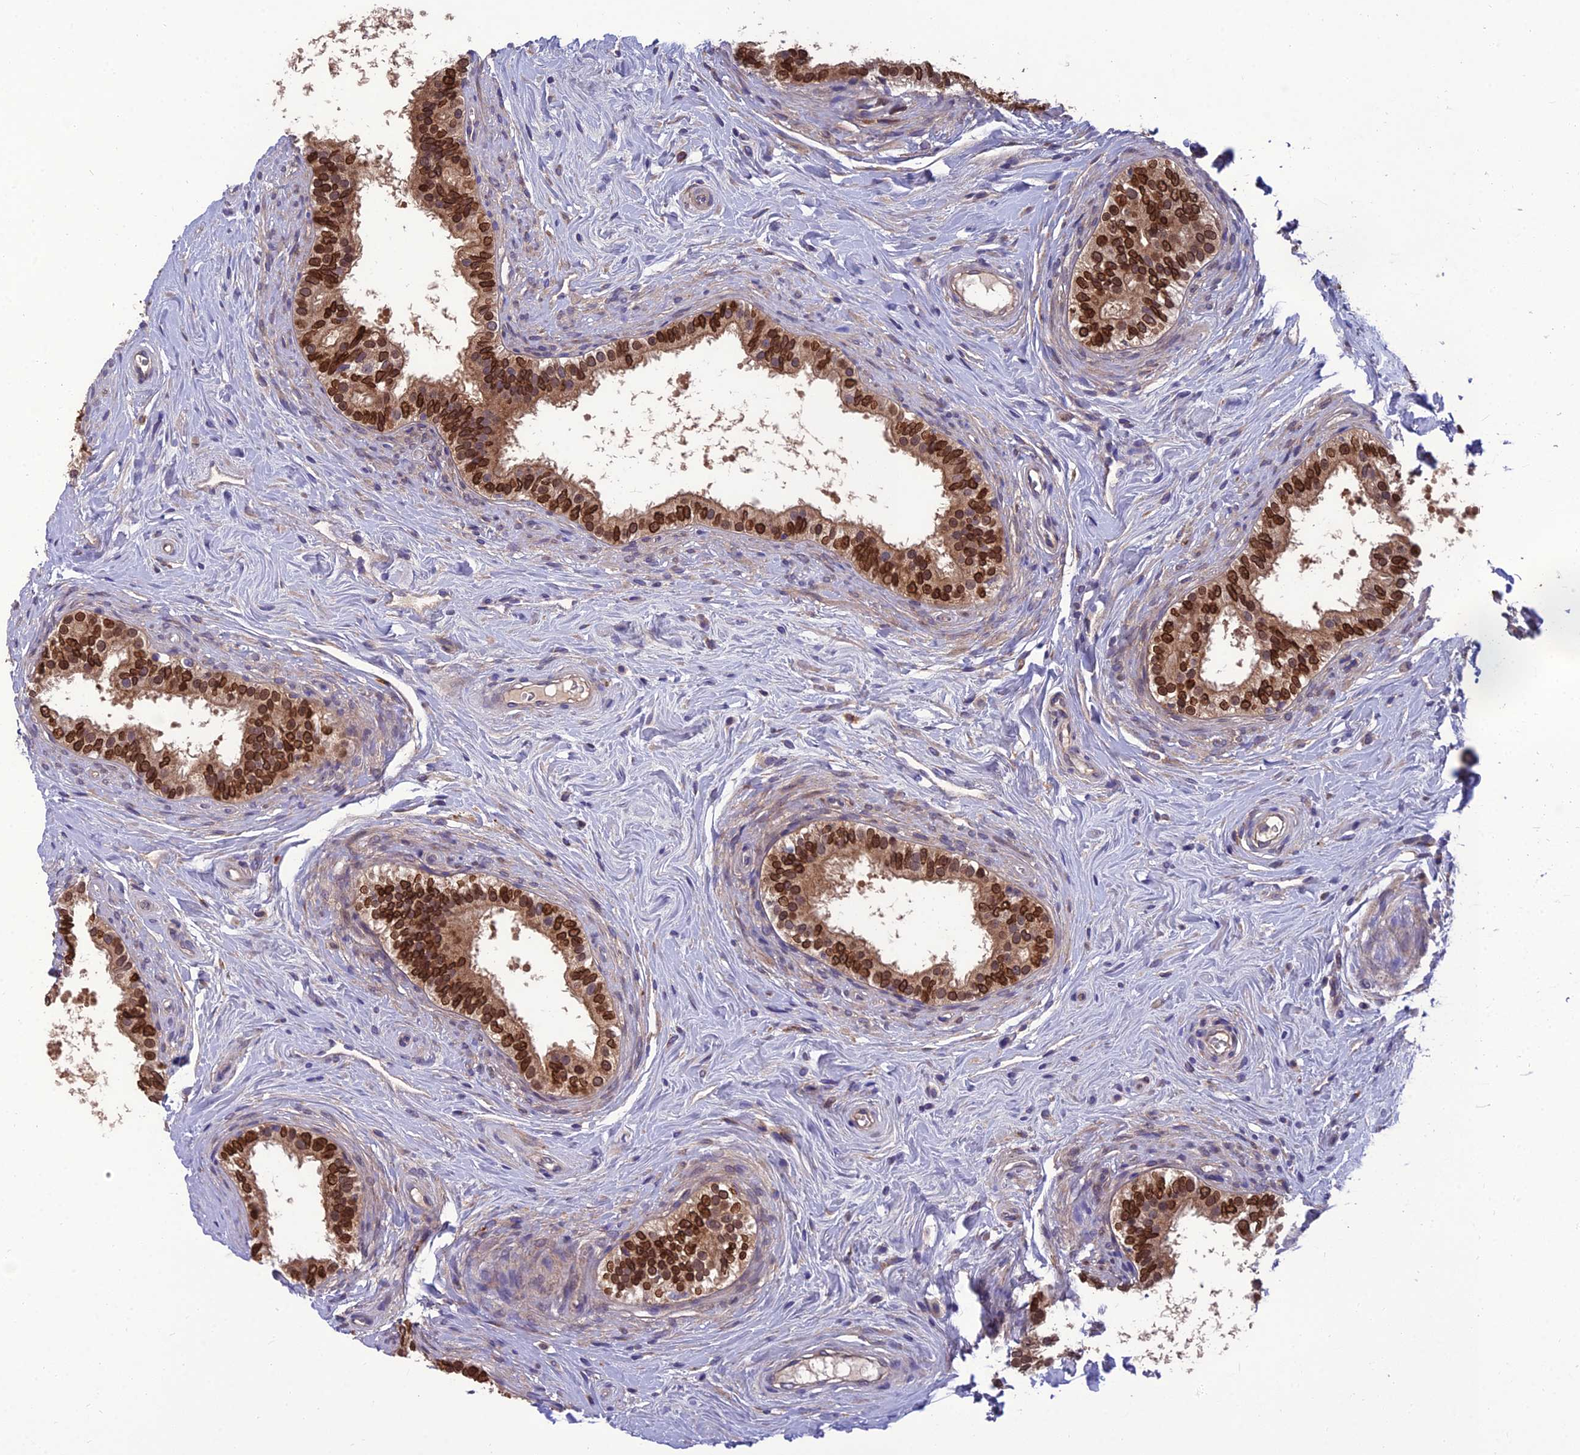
{"staining": {"intensity": "strong", "quantity": ">75%", "location": "cytoplasmic/membranous,nuclear"}, "tissue": "epididymis", "cell_type": "Glandular cells", "image_type": "normal", "snomed": [{"axis": "morphology", "description": "Normal tissue, NOS"}, {"axis": "topography", "description": "Epididymis"}], "caption": "Immunohistochemical staining of unremarkable epididymis exhibits strong cytoplasmic/membranous,nuclear protein expression in approximately >75% of glandular cells.", "gene": "UMAD1", "patient": {"sex": "male", "age": 33}}